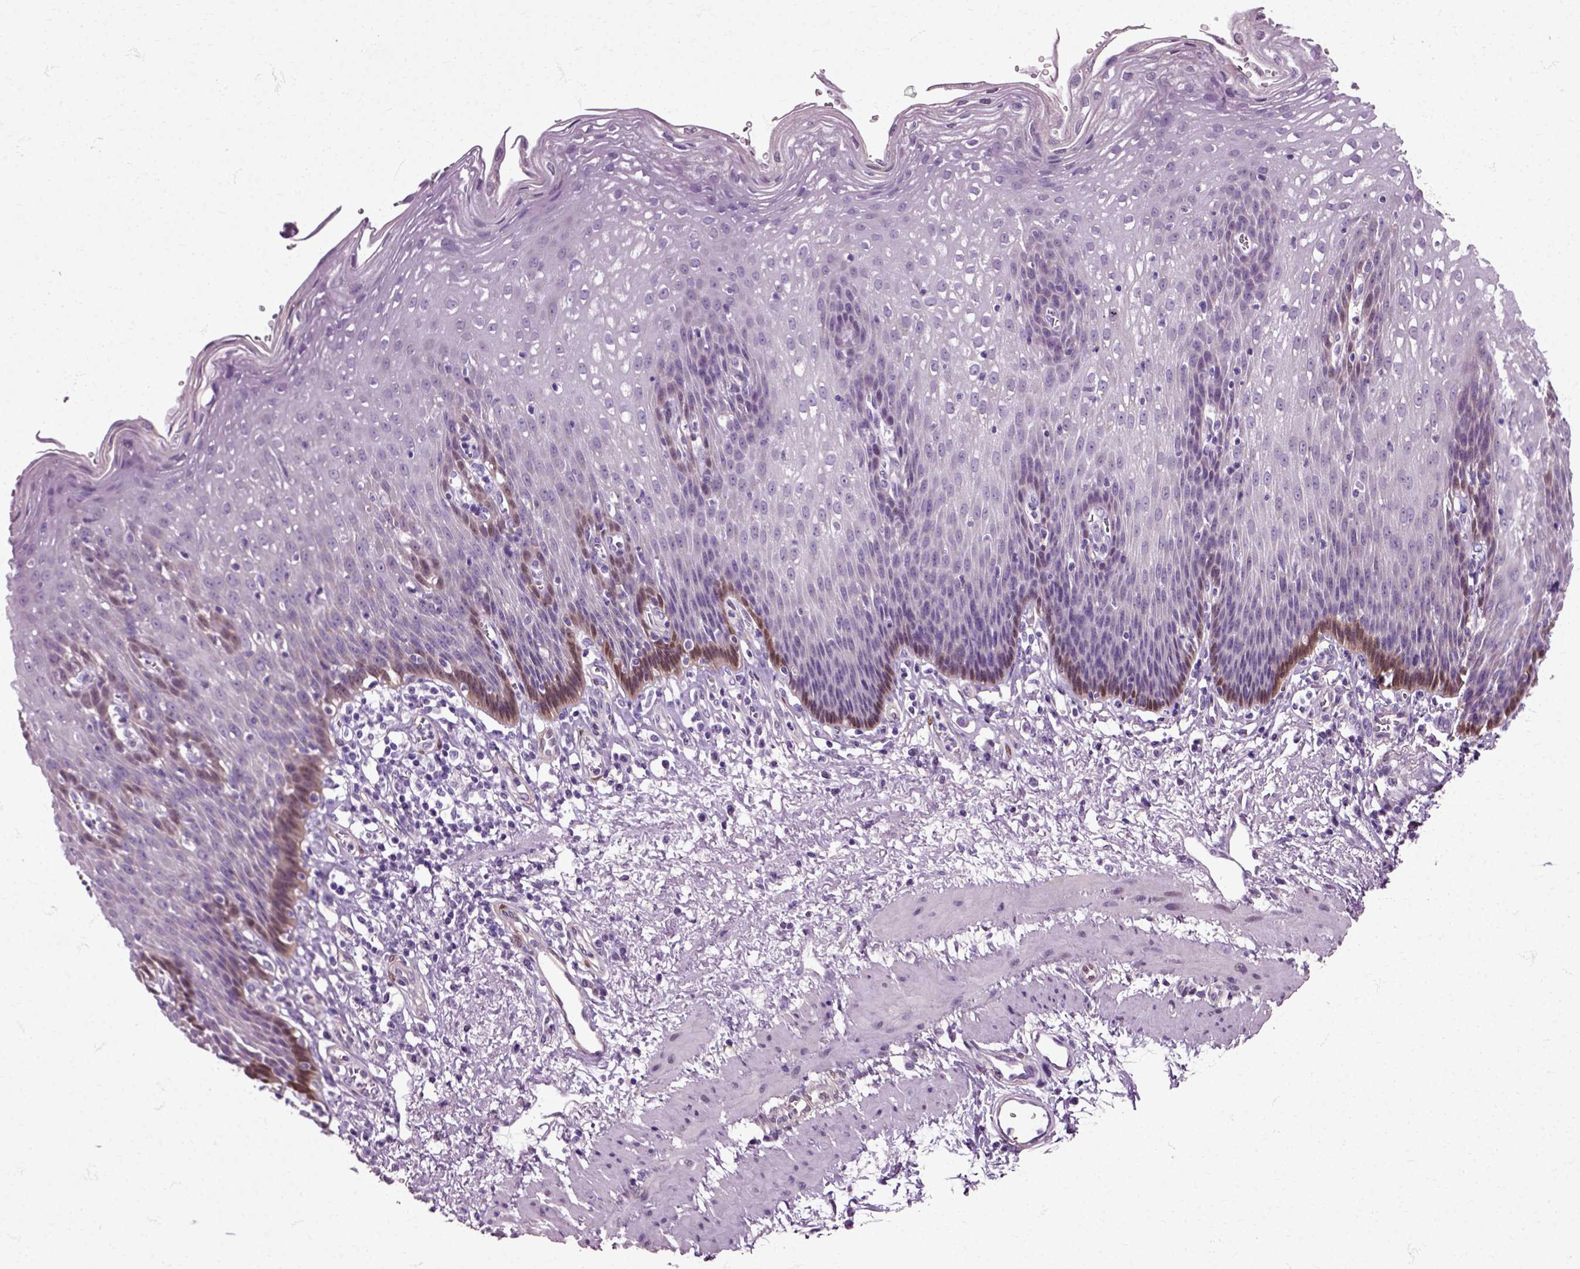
{"staining": {"intensity": "moderate", "quantity": "<25%", "location": "cytoplasmic/membranous,nuclear"}, "tissue": "esophagus", "cell_type": "Squamous epithelial cells", "image_type": "normal", "snomed": [{"axis": "morphology", "description": "Normal tissue, NOS"}, {"axis": "topography", "description": "Esophagus"}], "caption": "Immunohistochemistry (IHC) (DAB (3,3'-diaminobenzidine)) staining of unremarkable human esophagus displays moderate cytoplasmic/membranous,nuclear protein positivity in about <25% of squamous epithelial cells.", "gene": "HSPA2", "patient": {"sex": "male", "age": 57}}